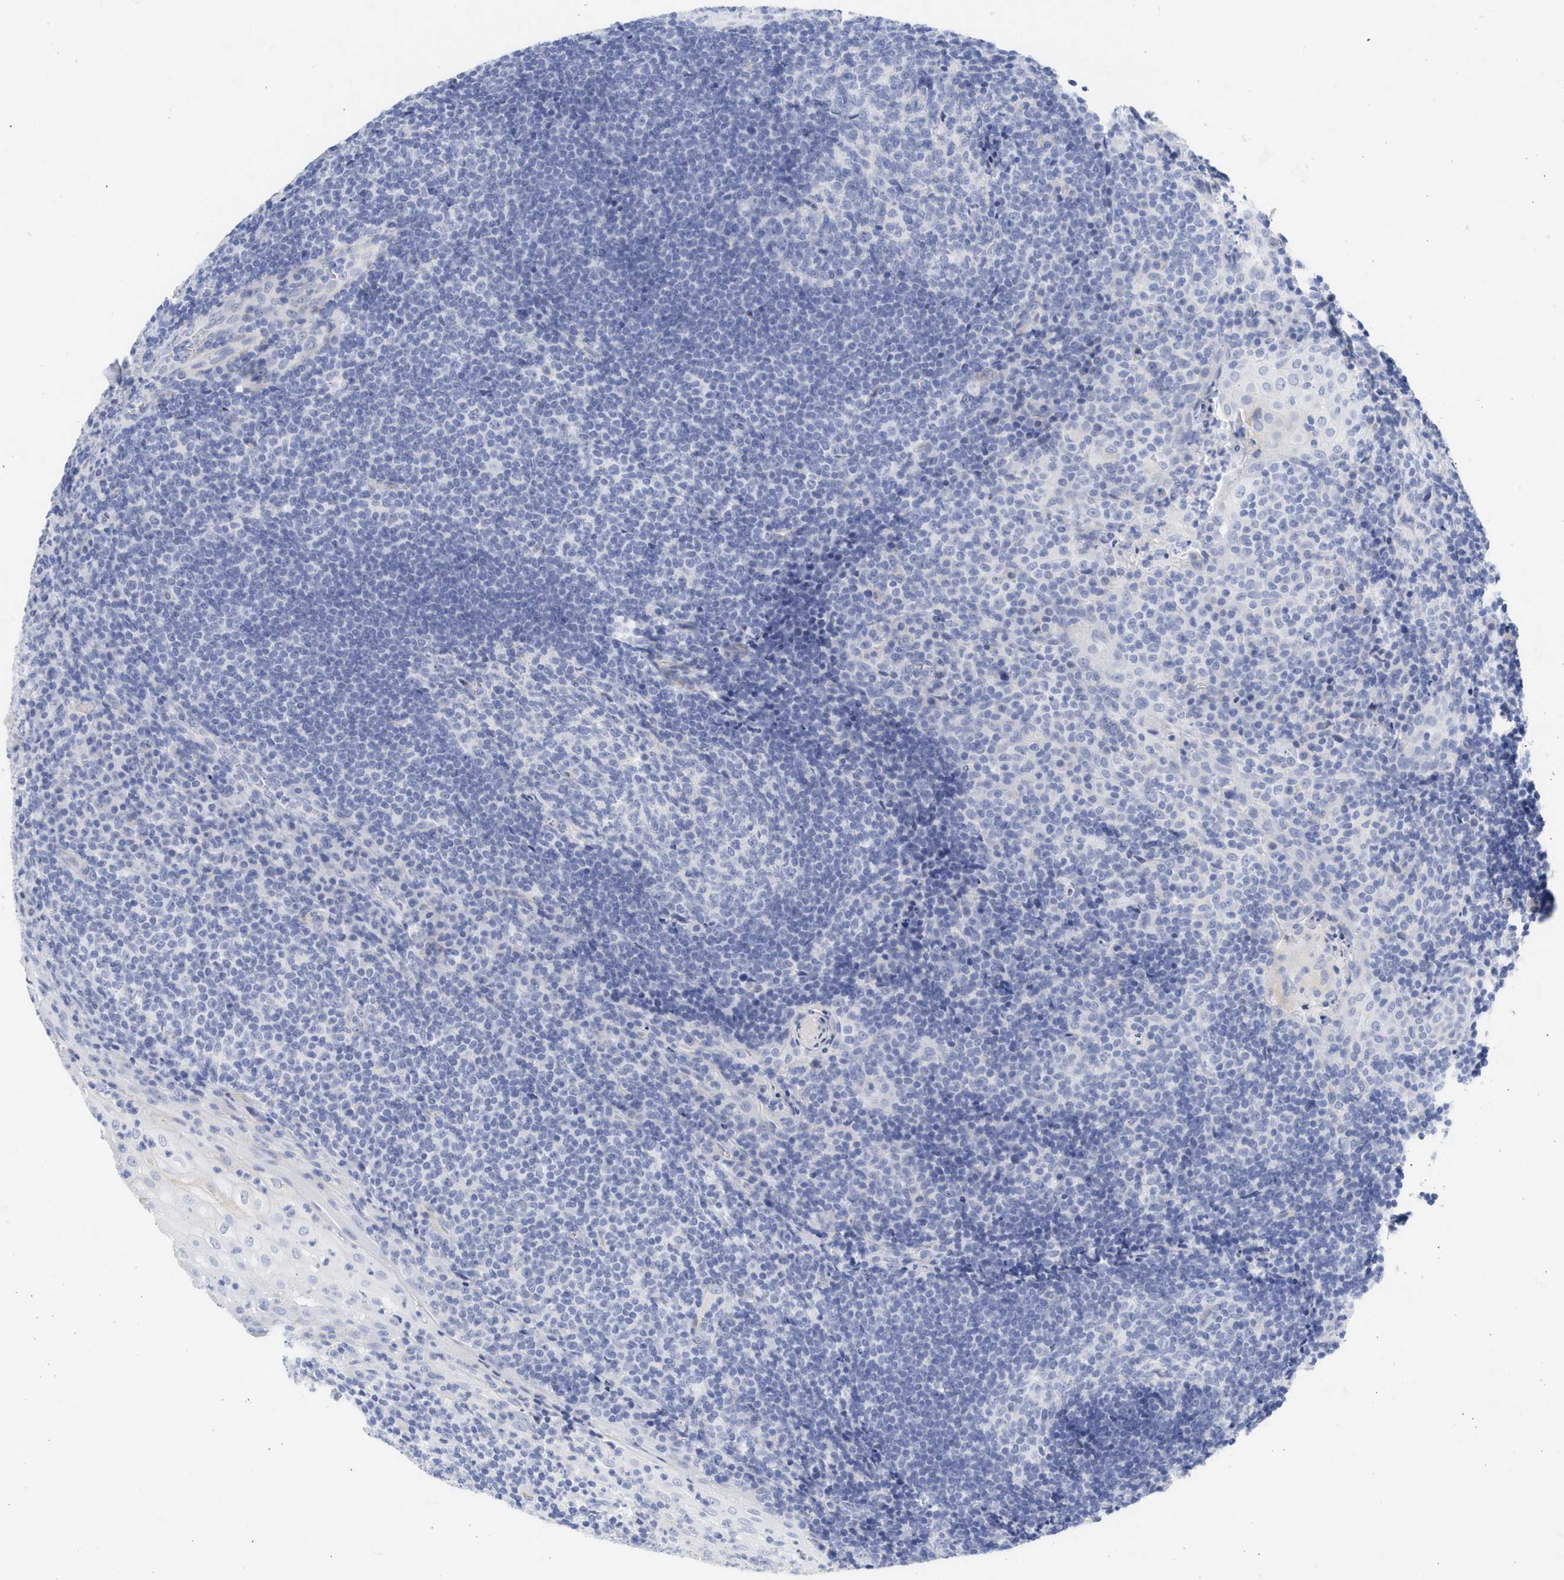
{"staining": {"intensity": "negative", "quantity": "none", "location": "none"}, "tissue": "tonsil", "cell_type": "Germinal center cells", "image_type": "normal", "snomed": [{"axis": "morphology", "description": "Normal tissue, NOS"}, {"axis": "topography", "description": "Tonsil"}], "caption": "This is an immunohistochemistry micrograph of normal tonsil. There is no positivity in germinal center cells.", "gene": "SPATA3", "patient": {"sex": "male", "age": 37}}